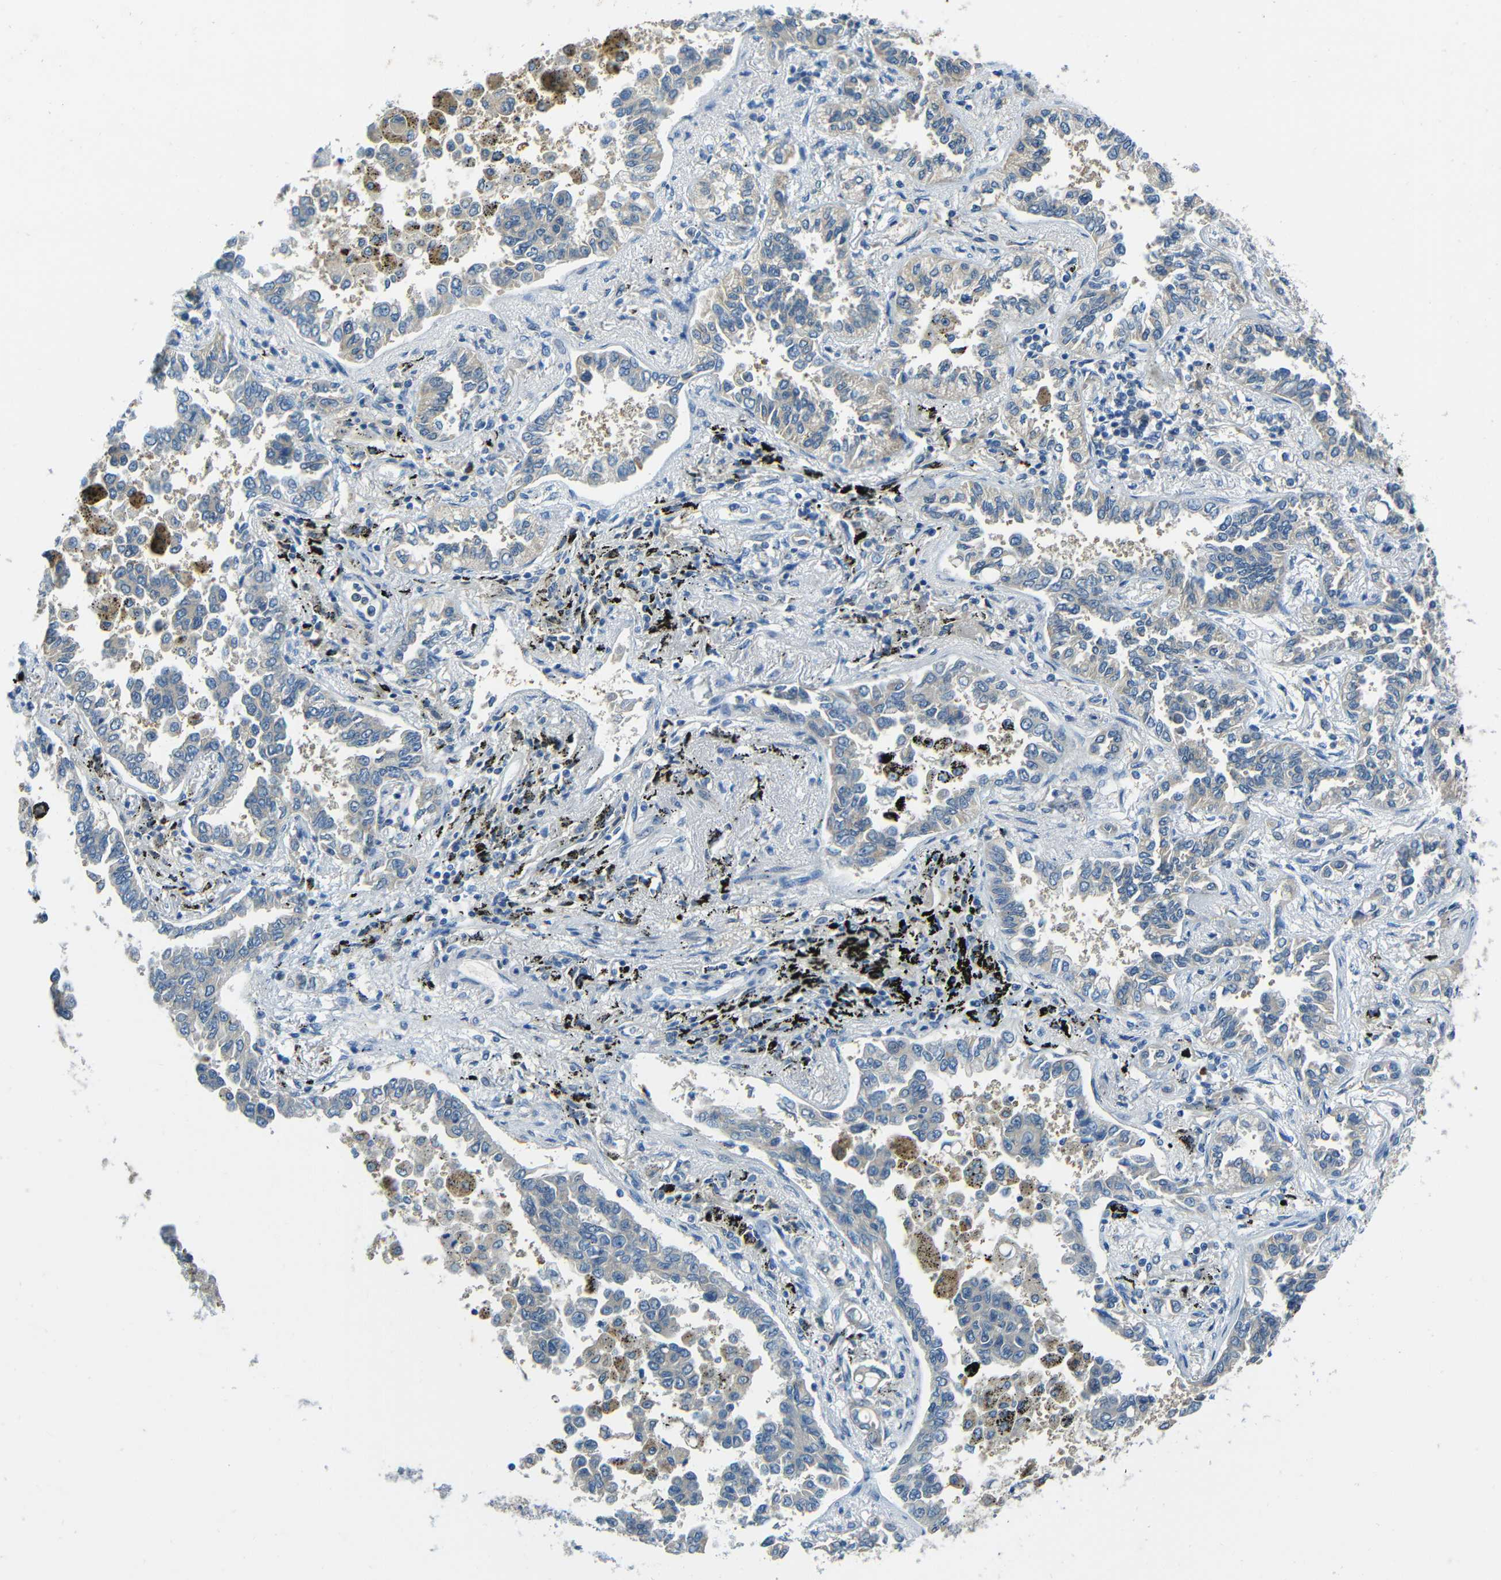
{"staining": {"intensity": "weak", "quantity": "<25%", "location": "cytoplasmic/membranous"}, "tissue": "lung cancer", "cell_type": "Tumor cells", "image_type": "cancer", "snomed": [{"axis": "morphology", "description": "Normal tissue, NOS"}, {"axis": "morphology", "description": "Adenocarcinoma, NOS"}, {"axis": "topography", "description": "Lung"}], "caption": "The histopathology image displays no significant expression in tumor cells of lung cancer. (DAB IHC, high magnification).", "gene": "CYP26B1", "patient": {"sex": "male", "age": 59}}